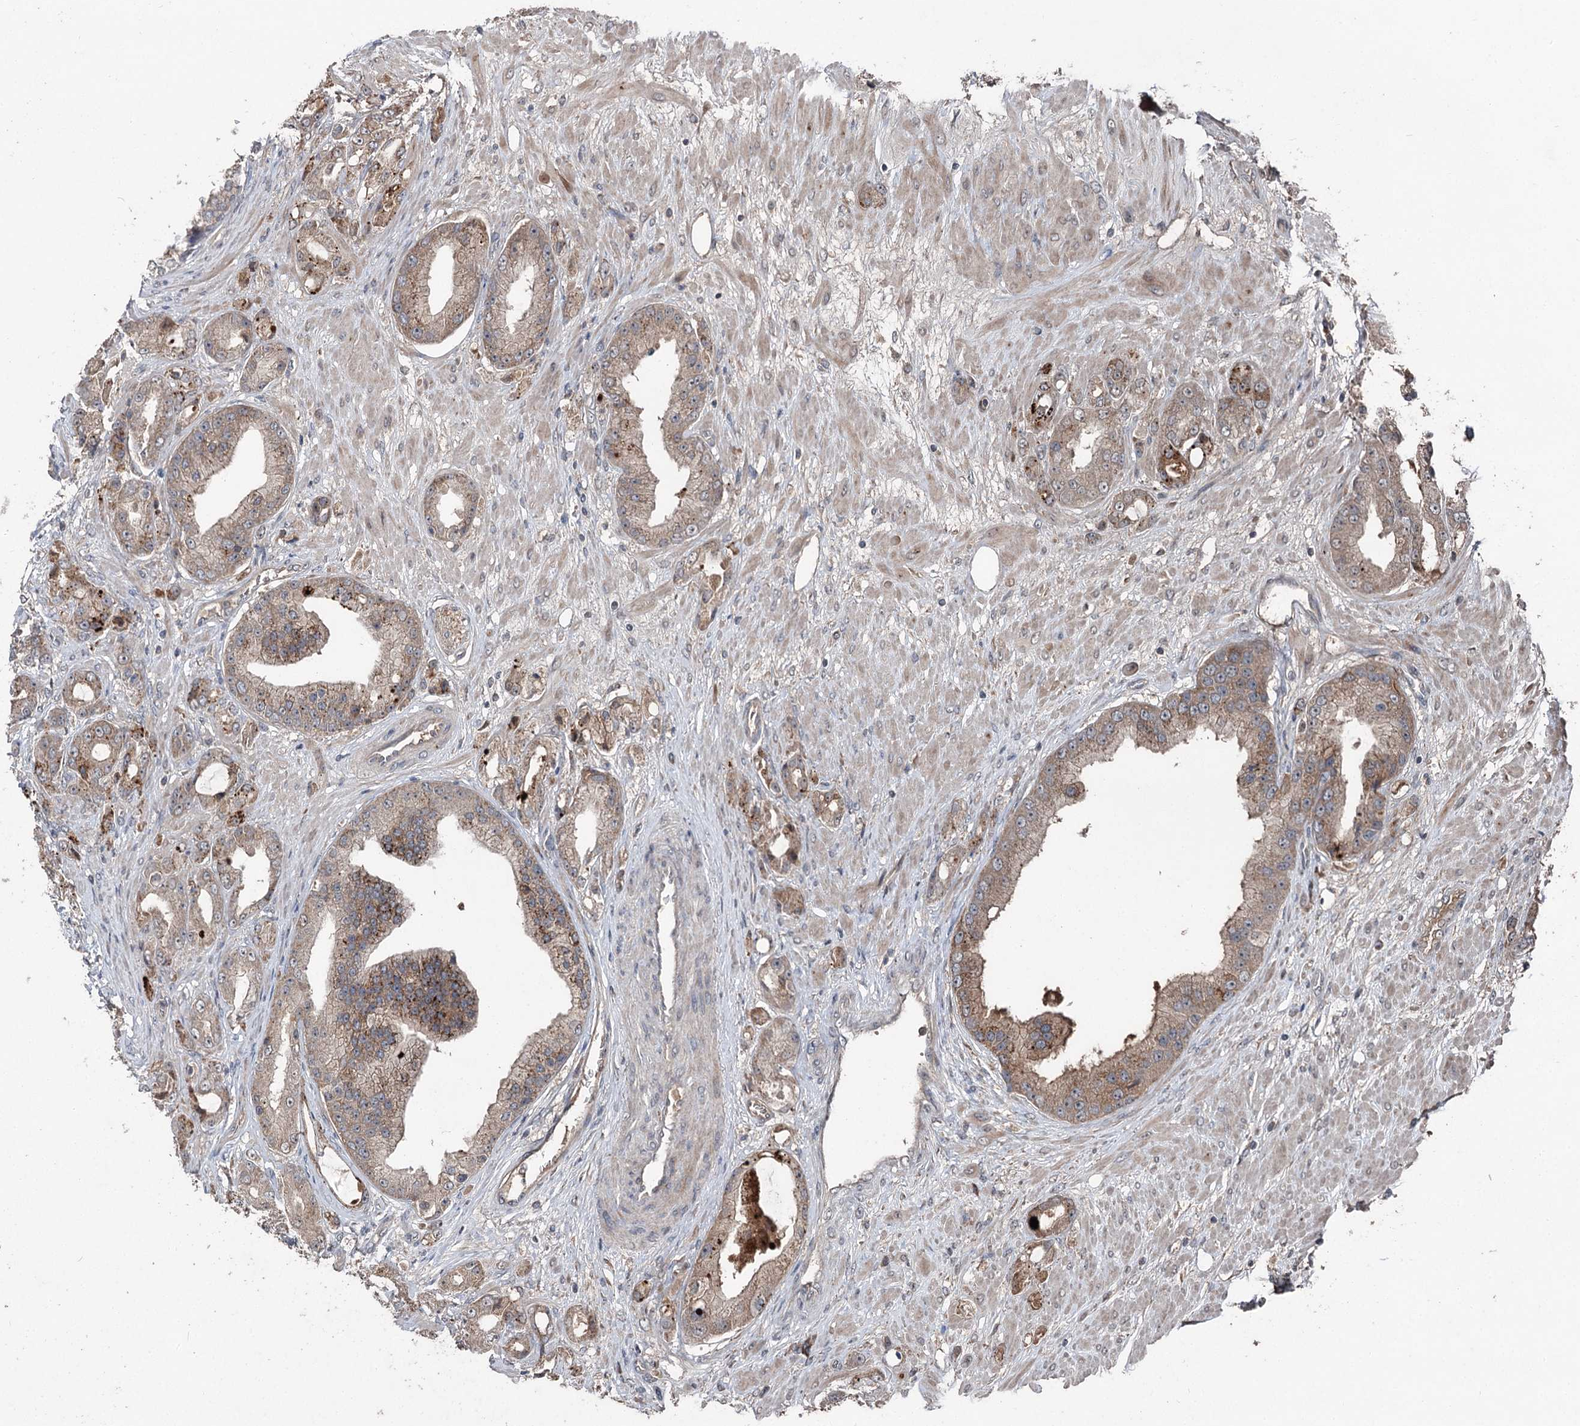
{"staining": {"intensity": "weak", "quantity": "25%-75%", "location": "cytoplasmic/membranous"}, "tissue": "prostate cancer", "cell_type": "Tumor cells", "image_type": "cancer", "snomed": [{"axis": "morphology", "description": "Adenocarcinoma, Low grade"}, {"axis": "topography", "description": "Prostate"}], "caption": "Brown immunohistochemical staining in prostate cancer (low-grade adenocarcinoma) displays weak cytoplasmic/membranous positivity in approximately 25%-75% of tumor cells. (Stains: DAB in brown, nuclei in blue, Microscopy: brightfield microscopy at high magnification).", "gene": "MAPK8IP2", "patient": {"sex": "male", "age": 67}}